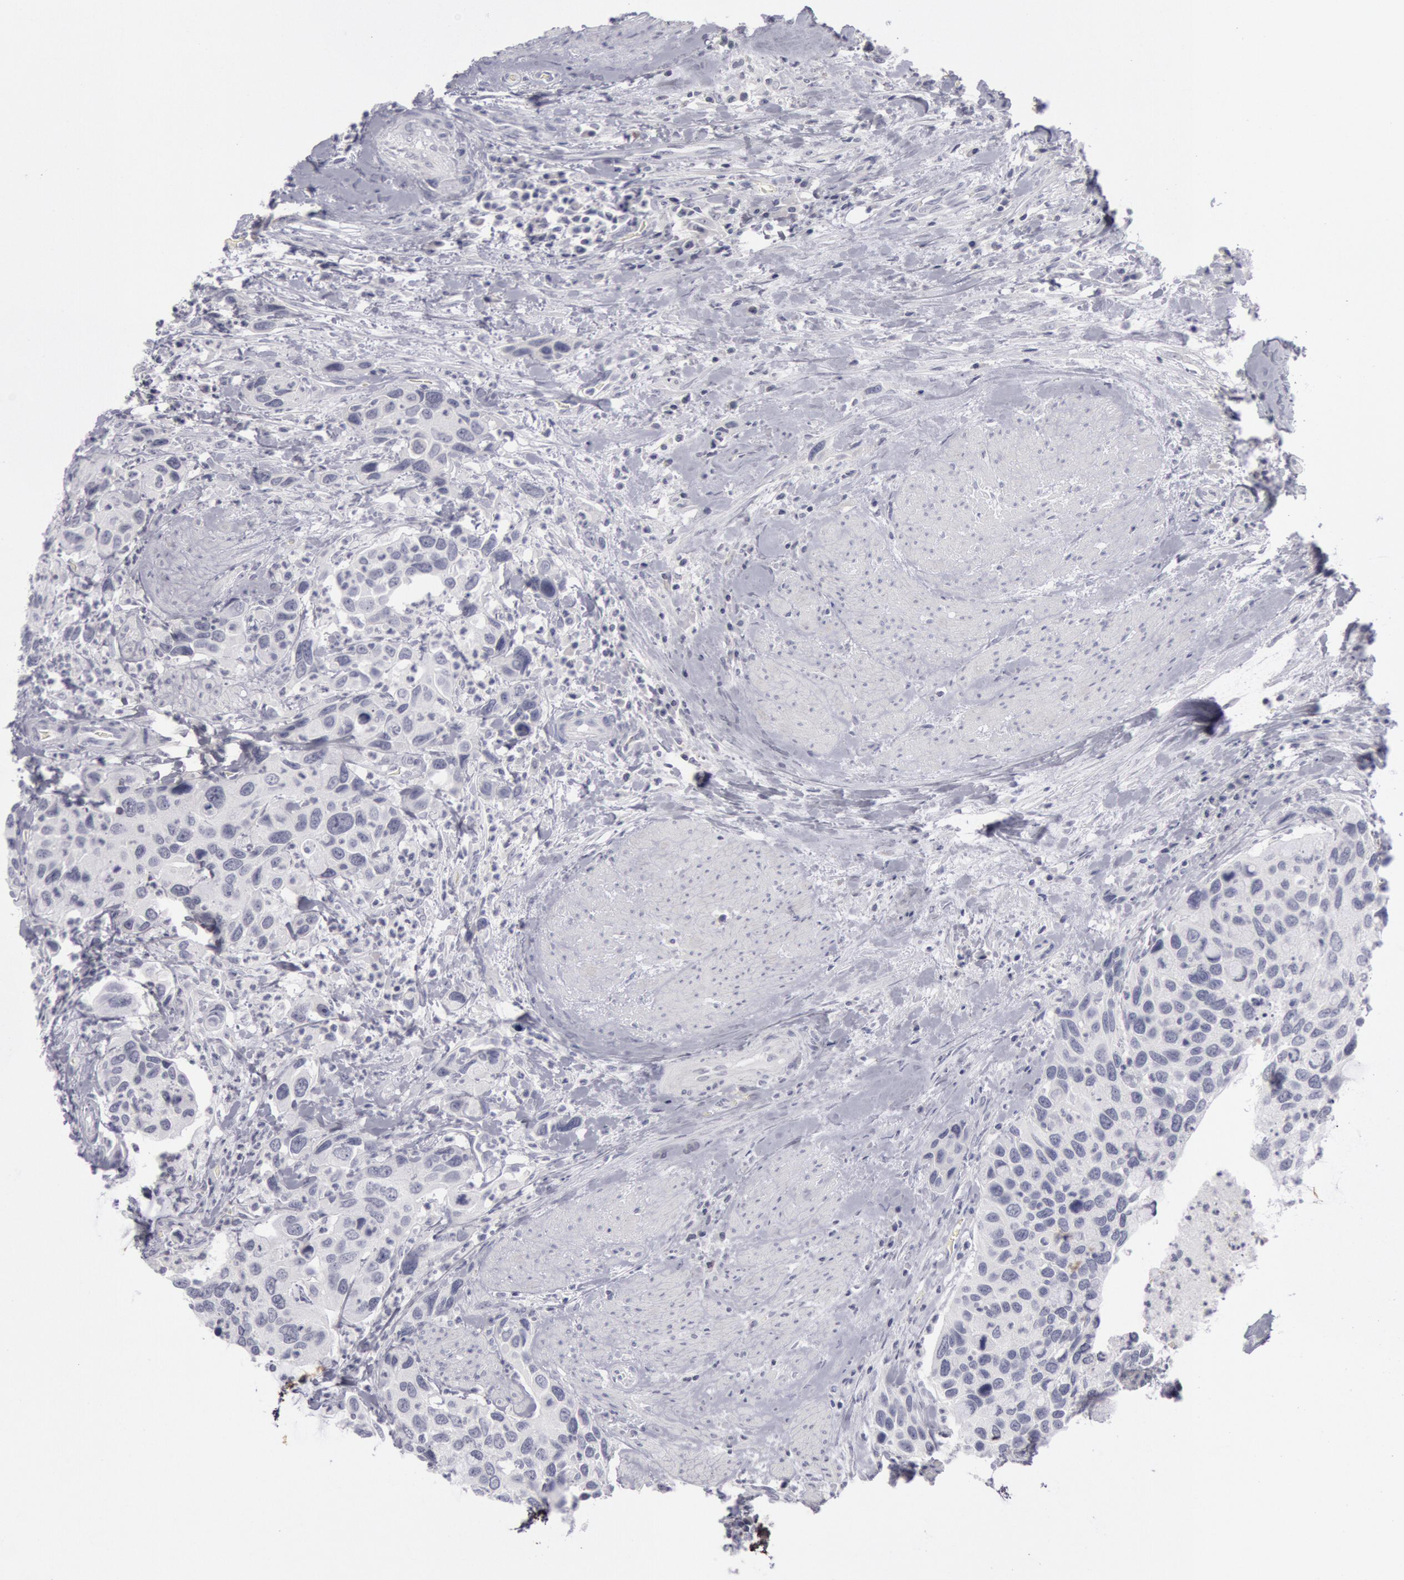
{"staining": {"intensity": "negative", "quantity": "none", "location": "none"}, "tissue": "urothelial cancer", "cell_type": "Tumor cells", "image_type": "cancer", "snomed": [{"axis": "morphology", "description": "Urothelial carcinoma, High grade"}, {"axis": "topography", "description": "Urinary bladder"}], "caption": "The photomicrograph exhibits no staining of tumor cells in urothelial cancer. Brightfield microscopy of IHC stained with DAB (brown) and hematoxylin (blue), captured at high magnification.", "gene": "KRT16", "patient": {"sex": "male", "age": 66}}